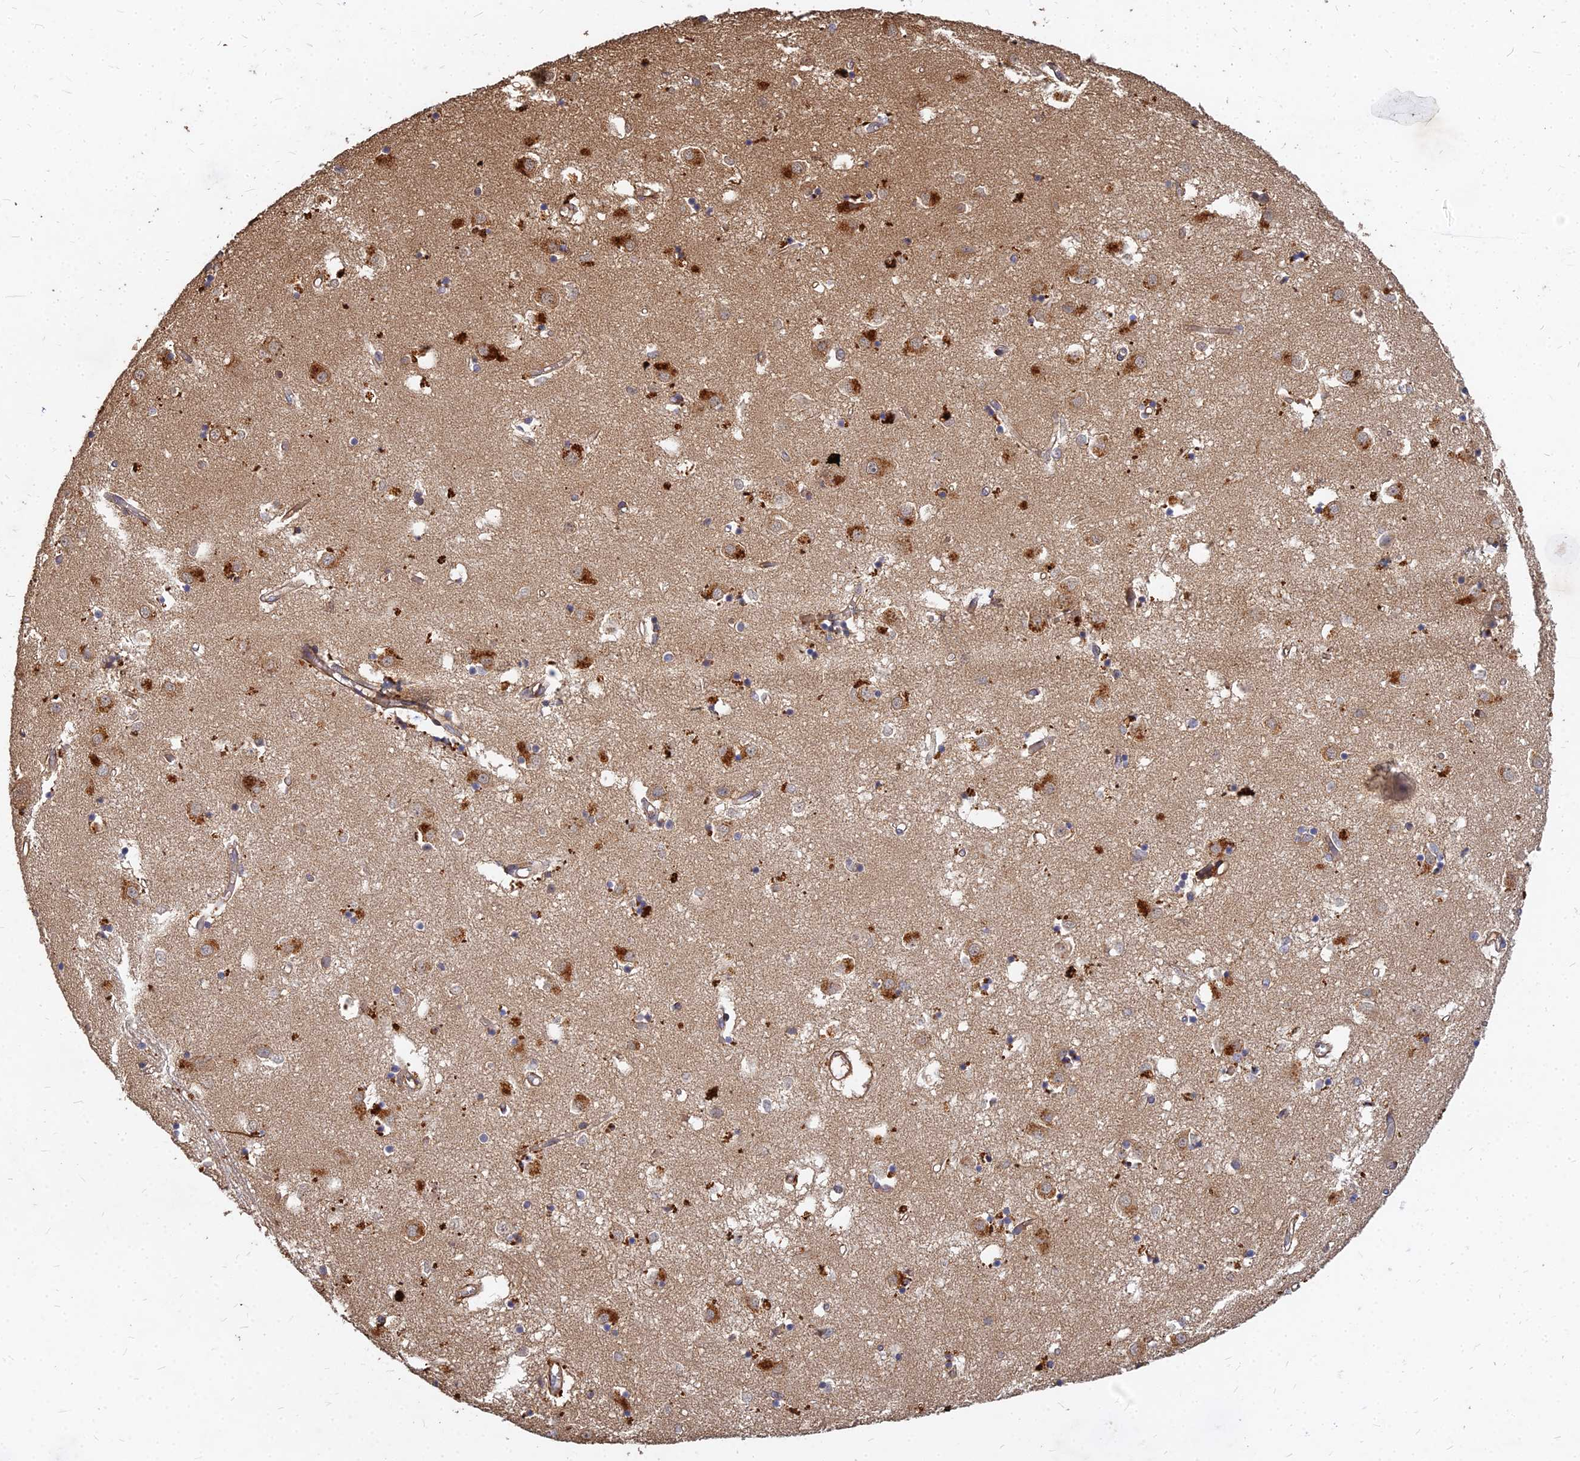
{"staining": {"intensity": "strong", "quantity": "<25%", "location": "cytoplasmic/membranous"}, "tissue": "caudate", "cell_type": "Glial cells", "image_type": "normal", "snomed": [{"axis": "morphology", "description": "Normal tissue, NOS"}, {"axis": "topography", "description": "Lateral ventricle wall"}], "caption": "DAB immunohistochemical staining of unremarkable human caudate shows strong cytoplasmic/membranous protein positivity in approximately <25% of glial cells.", "gene": "UBE2W", "patient": {"sex": "male", "age": 70}}